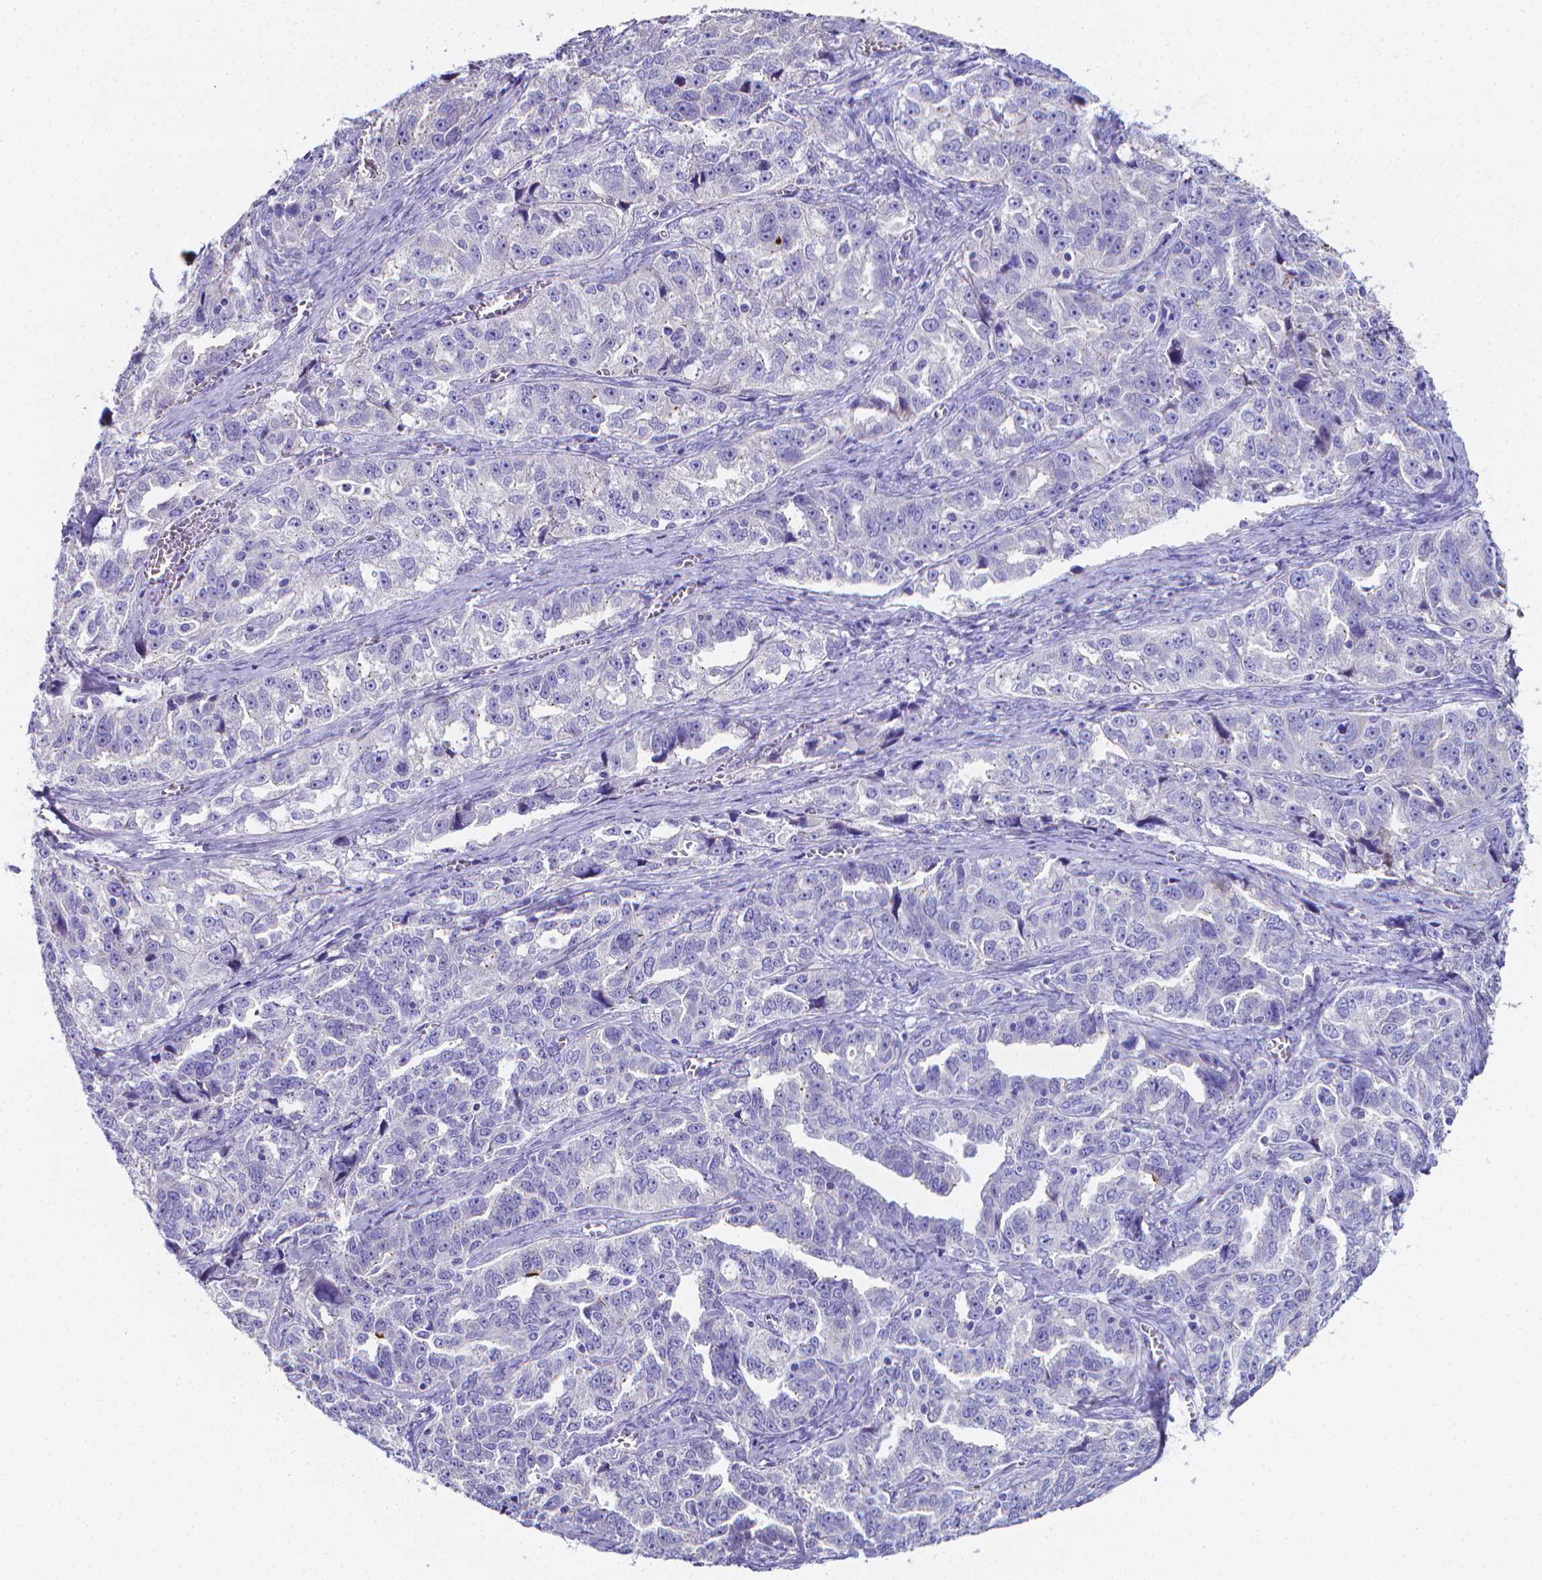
{"staining": {"intensity": "negative", "quantity": "none", "location": "none"}, "tissue": "ovarian cancer", "cell_type": "Tumor cells", "image_type": "cancer", "snomed": [{"axis": "morphology", "description": "Cystadenocarcinoma, serous, NOS"}, {"axis": "topography", "description": "Ovary"}], "caption": "This is an immunohistochemistry photomicrograph of human ovarian cancer. There is no expression in tumor cells.", "gene": "LRRC73", "patient": {"sex": "female", "age": 51}}